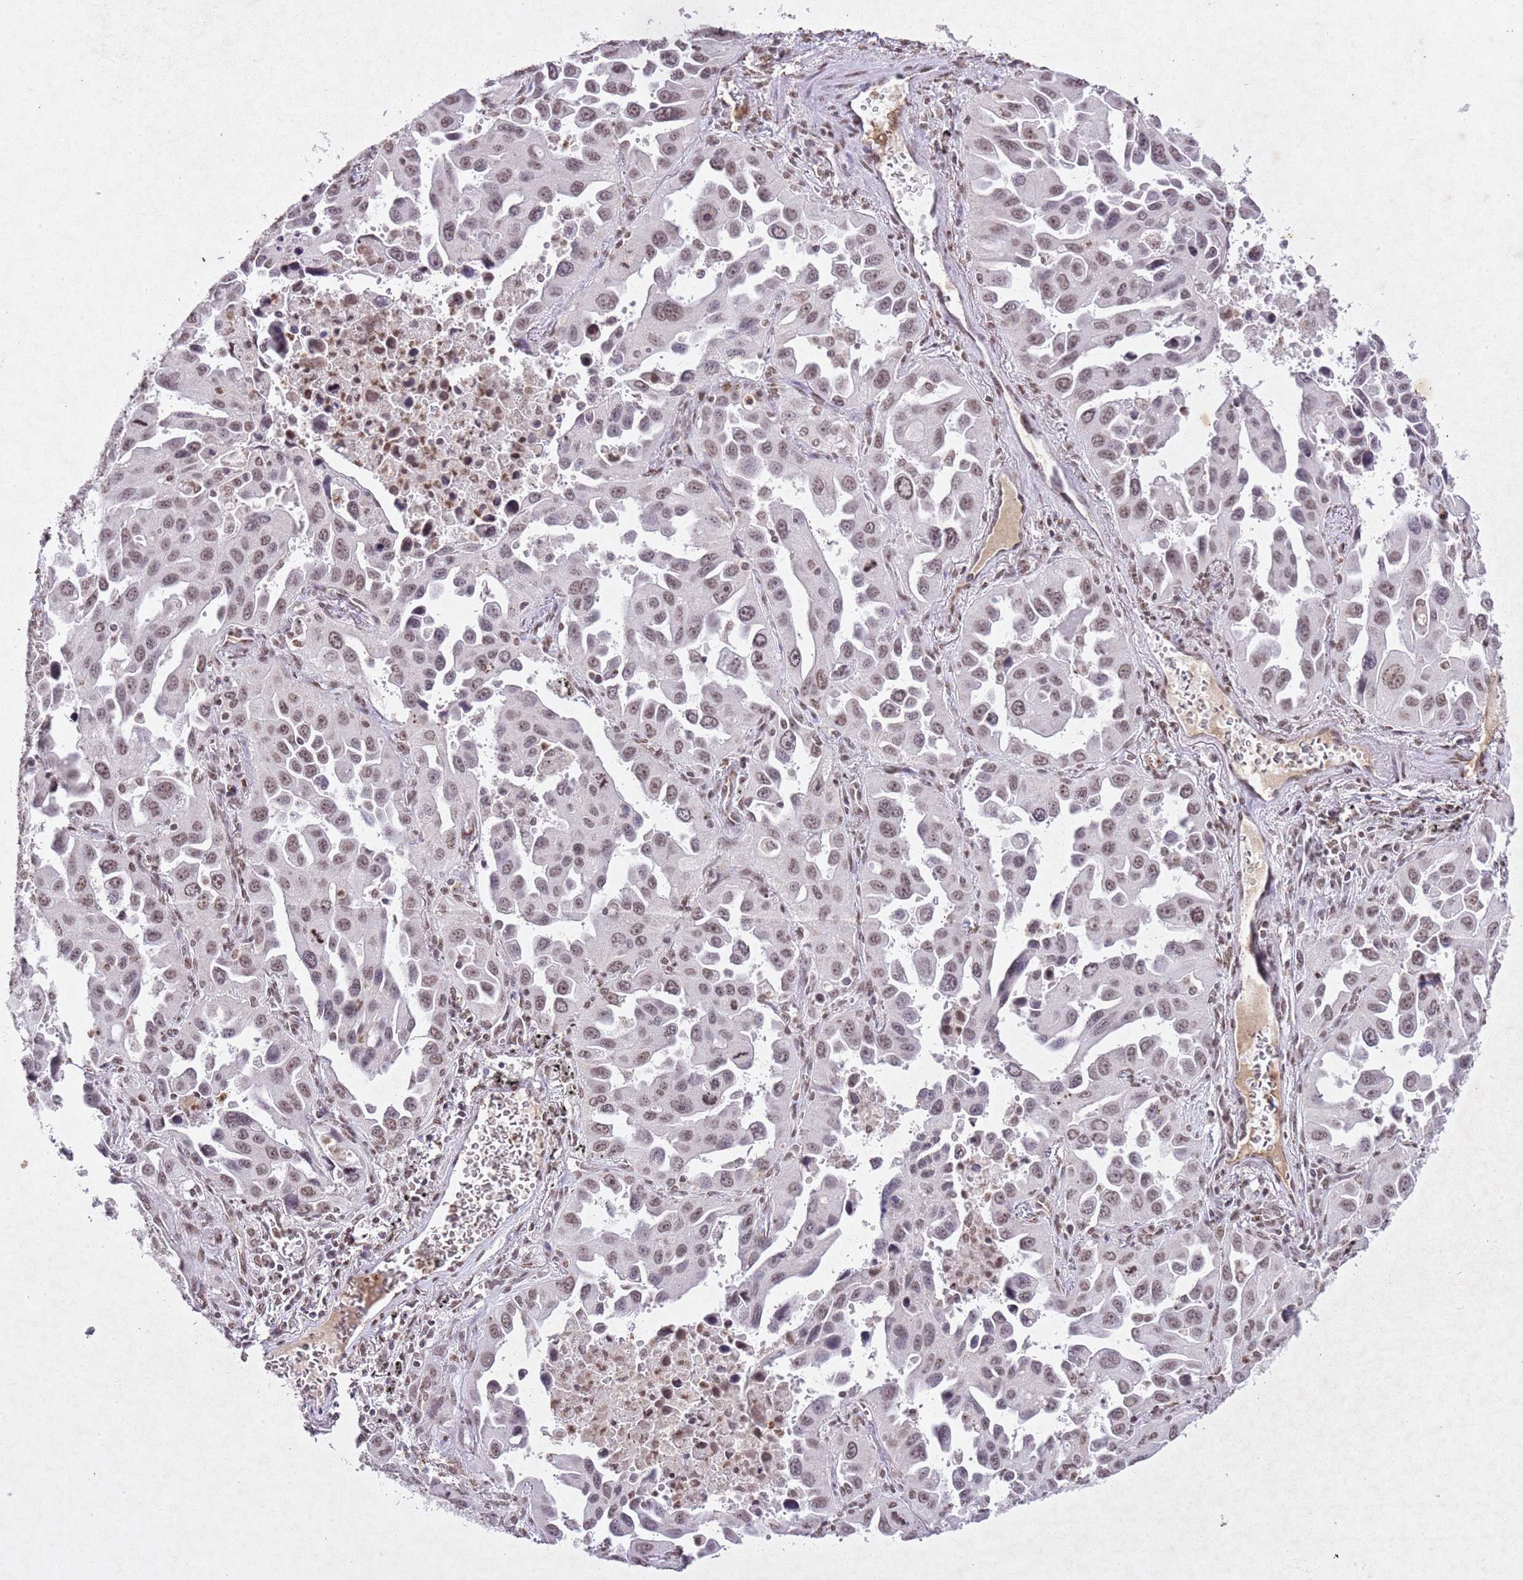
{"staining": {"intensity": "weak", "quantity": ">75%", "location": "nuclear"}, "tissue": "lung cancer", "cell_type": "Tumor cells", "image_type": "cancer", "snomed": [{"axis": "morphology", "description": "Adenocarcinoma, NOS"}, {"axis": "topography", "description": "Lung"}], "caption": "Tumor cells show low levels of weak nuclear positivity in about >75% of cells in lung cancer (adenocarcinoma).", "gene": "BMAL1", "patient": {"sex": "male", "age": 66}}